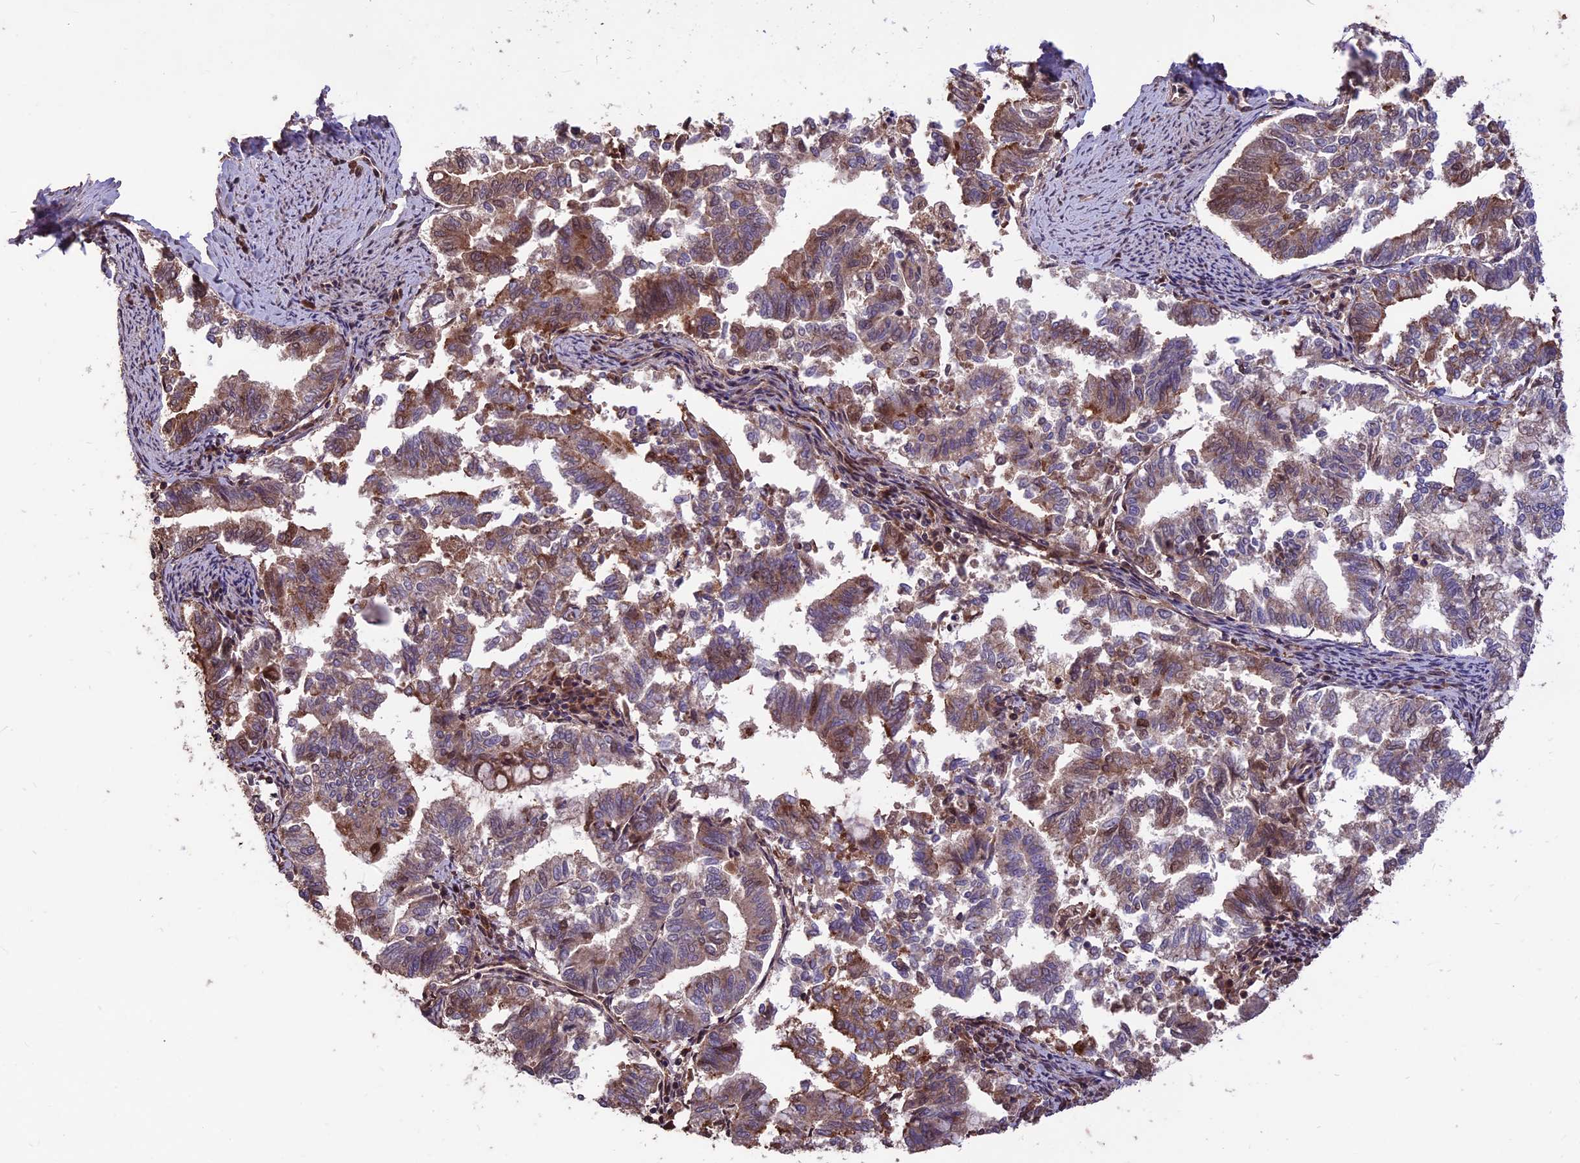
{"staining": {"intensity": "moderate", "quantity": "25%-75%", "location": "cytoplasmic/membranous"}, "tissue": "endometrial cancer", "cell_type": "Tumor cells", "image_type": "cancer", "snomed": [{"axis": "morphology", "description": "Adenocarcinoma, NOS"}, {"axis": "topography", "description": "Endometrium"}], "caption": "Endometrial adenocarcinoma stained with a protein marker exhibits moderate staining in tumor cells.", "gene": "ZNF598", "patient": {"sex": "female", "age": 79}}